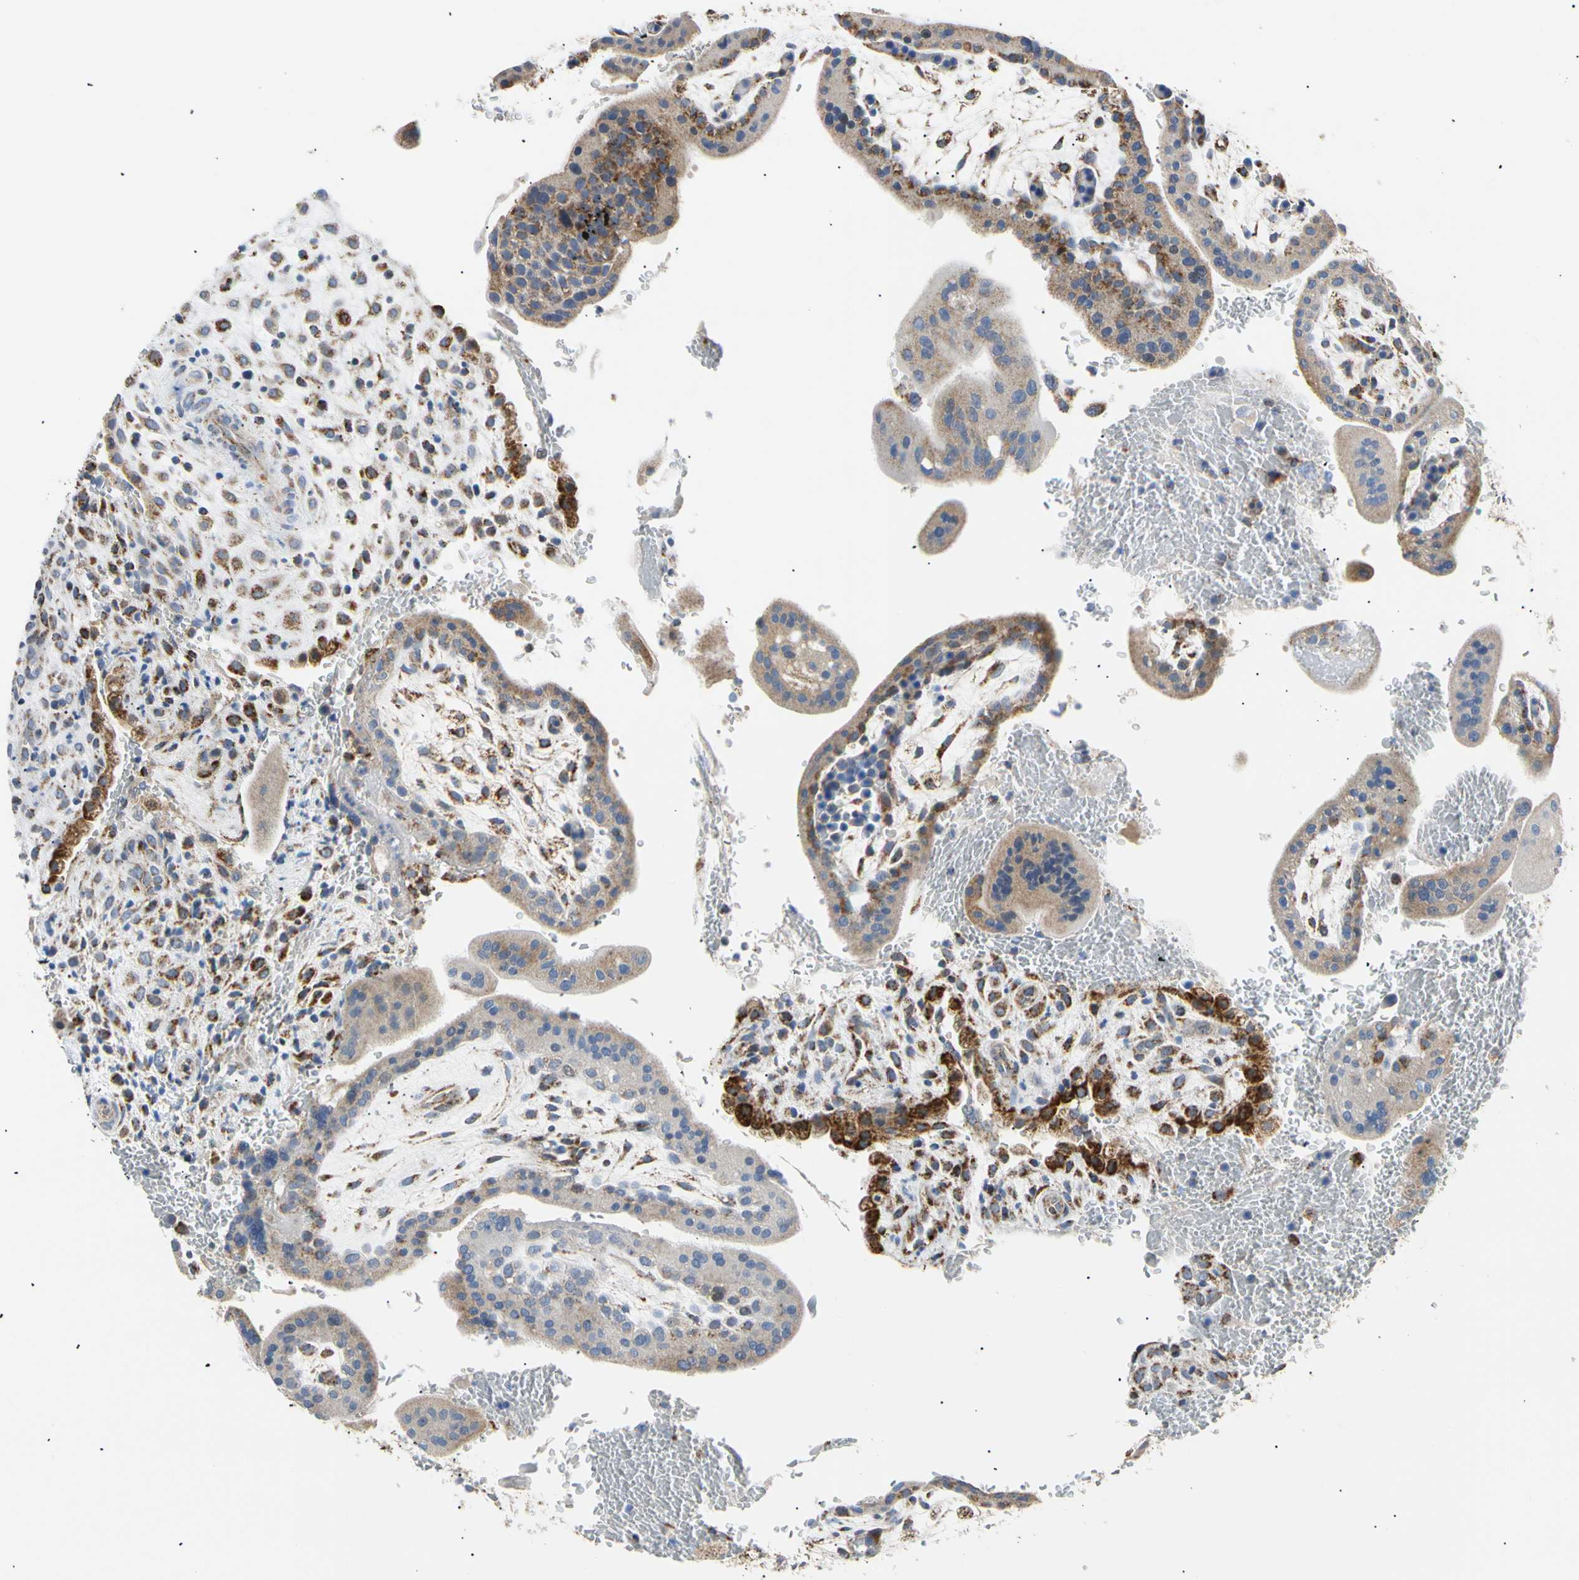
{"staining": {"intensity": "strong", "quantity": ">75%", "location": "cytoplasmic/membranous"}, "tissue": "placenta", "cell_type": "Decidual cells", "image_type": "normal", "snomed": [{"axis": "morphology", "description": "Normal tissue, NOS"}, {"axis": "topography", "description": "Placenta"}], "caption": "This histopathology image reveals immunohistochemistry (IHC) staining of unremarkable human placenta, with high strong cytoplasmic/membranous positivity in about >75% of decidual cells.", "gene": "ACAT1", "patient": {"sex": "female", "age": 35}}